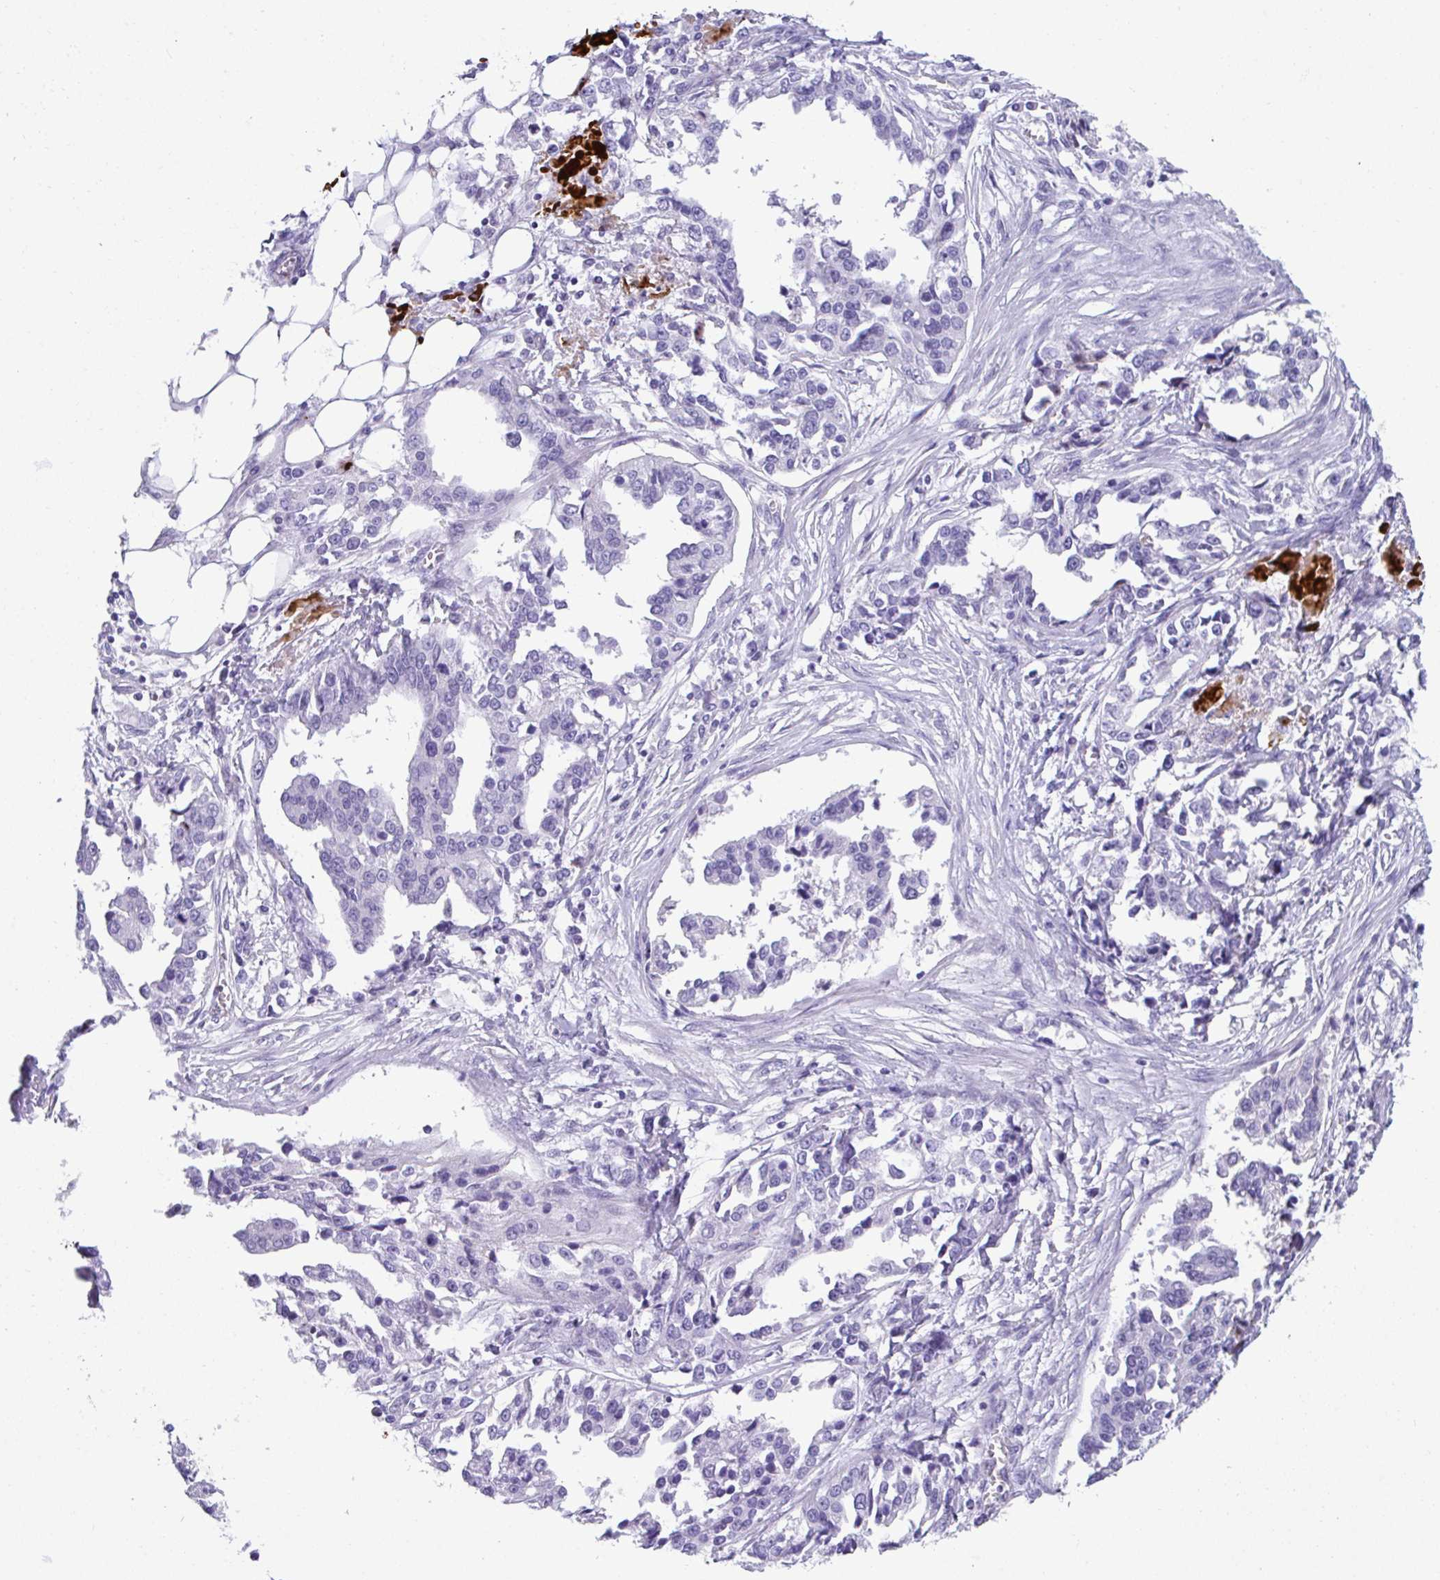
{"staining": {"intensity": "negative", "quantity": "none", "location": "none"}, "tissue": "ovarian cancer", "cell_type": "Tumor cells", "image_type": "cancer", "snomed": [{"axis": "morphology", "description": "Cystadenocarcinoma, serous, NOS"}, {"axis": "topography", "description": "Ovary"}], "caption": "An immunohistochemistry photomicrograph of ovarian cancer is shown. There is no staining in tumor cells of ovarian cancer.", "gene": "KMT2E", "patient": {"sex": "female", "age": 75}}